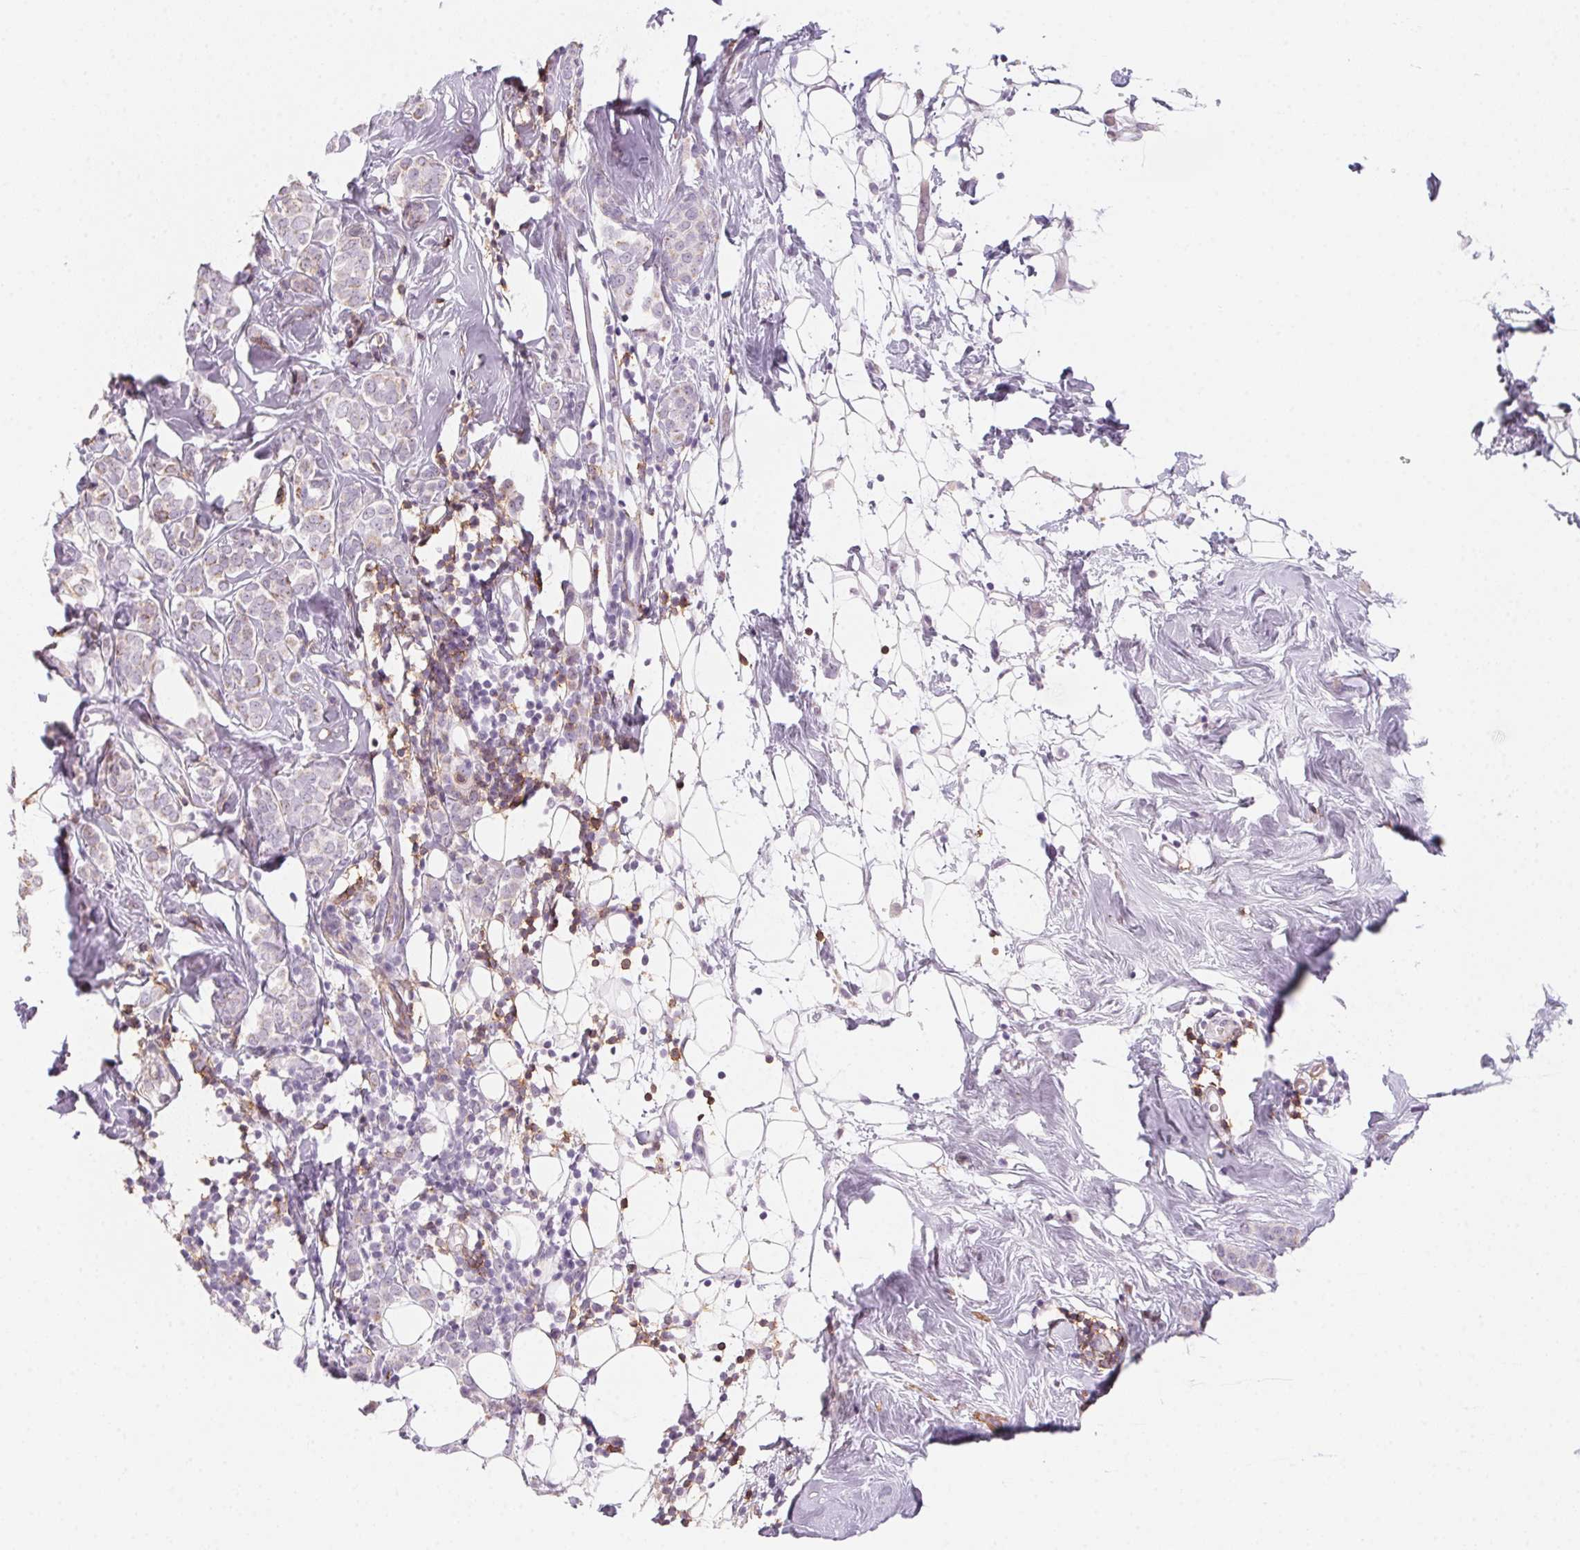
{"staining": {"intensity": "negative", "quantity": "none", "location": "none"}, "tissue": "breast cancer", "cell_type": "Tumor cells", "image_type": "cancer", "snomed": [{"axis": "morphology", "description": "Lobular carcinoma"}, {"axis": "topography", "description": "Breast"}], "caption": "Breast cancer (lobular carcinoma) was stained to show a protein in brown. There is no significant staining in tumor cells.", "gene": "PRPH", "patient": {"sex": "female", "age": 49}}